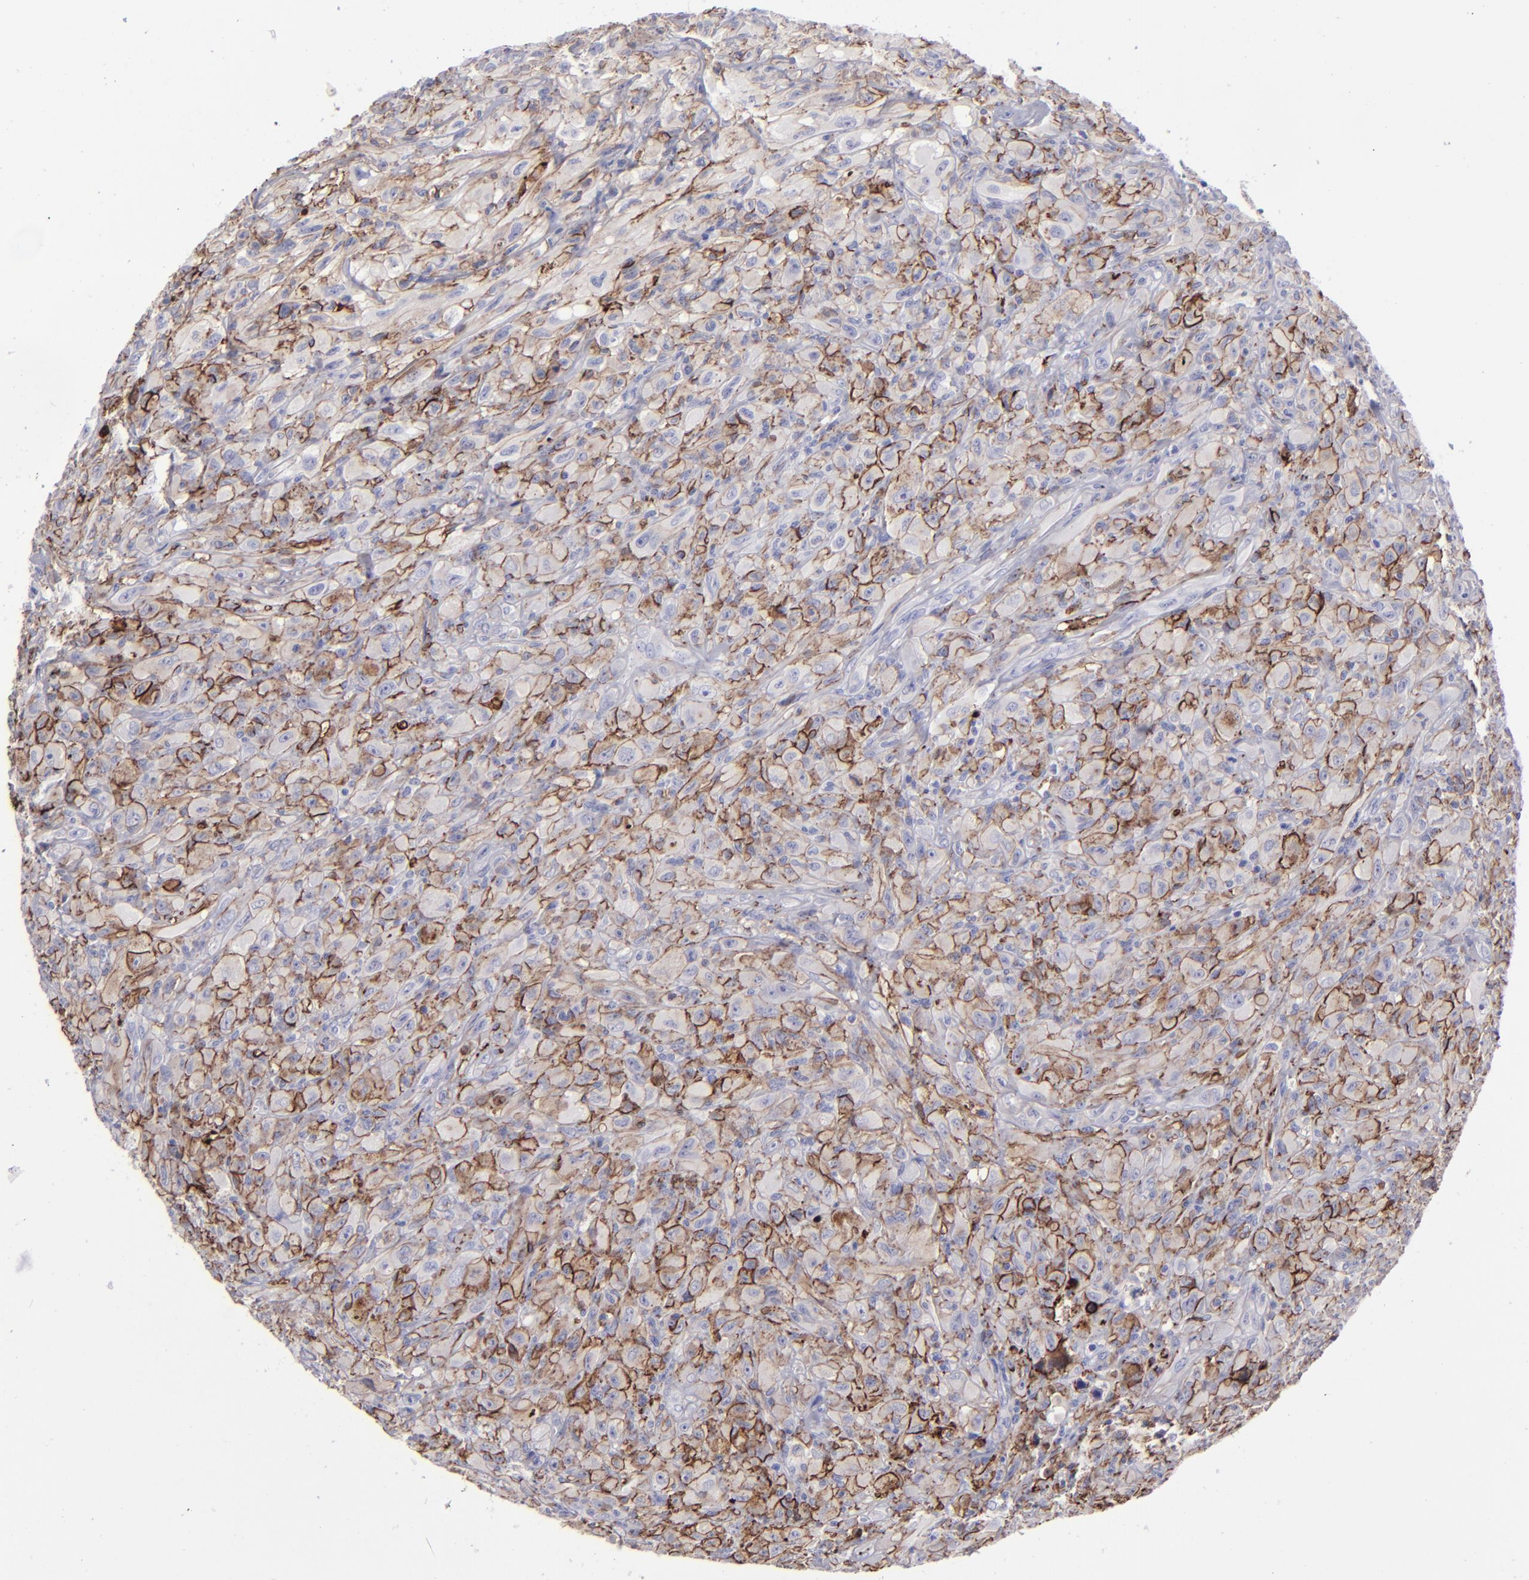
{"staining": {"intensity": "moderate", "quantity": "25%-75%", "location": "cytoplasmic/membranous"}, "tissue": "glioma", "cell_type": "Tumor cells", "image_type": "cancer", "snomed": [{"axis": "morphology", "description": "Glioma, malignant, High grade"}, {"axis": "topography", "description": "Brain"}], "caption": "Protein expression analysis of human malignant high-grade glioma reveals moderate cytoplasmic/membranous expression in approximately 25%-75% of tumor cells.", "gene": "ANPEP", "patient": {"sex": "male", "age": 48}}